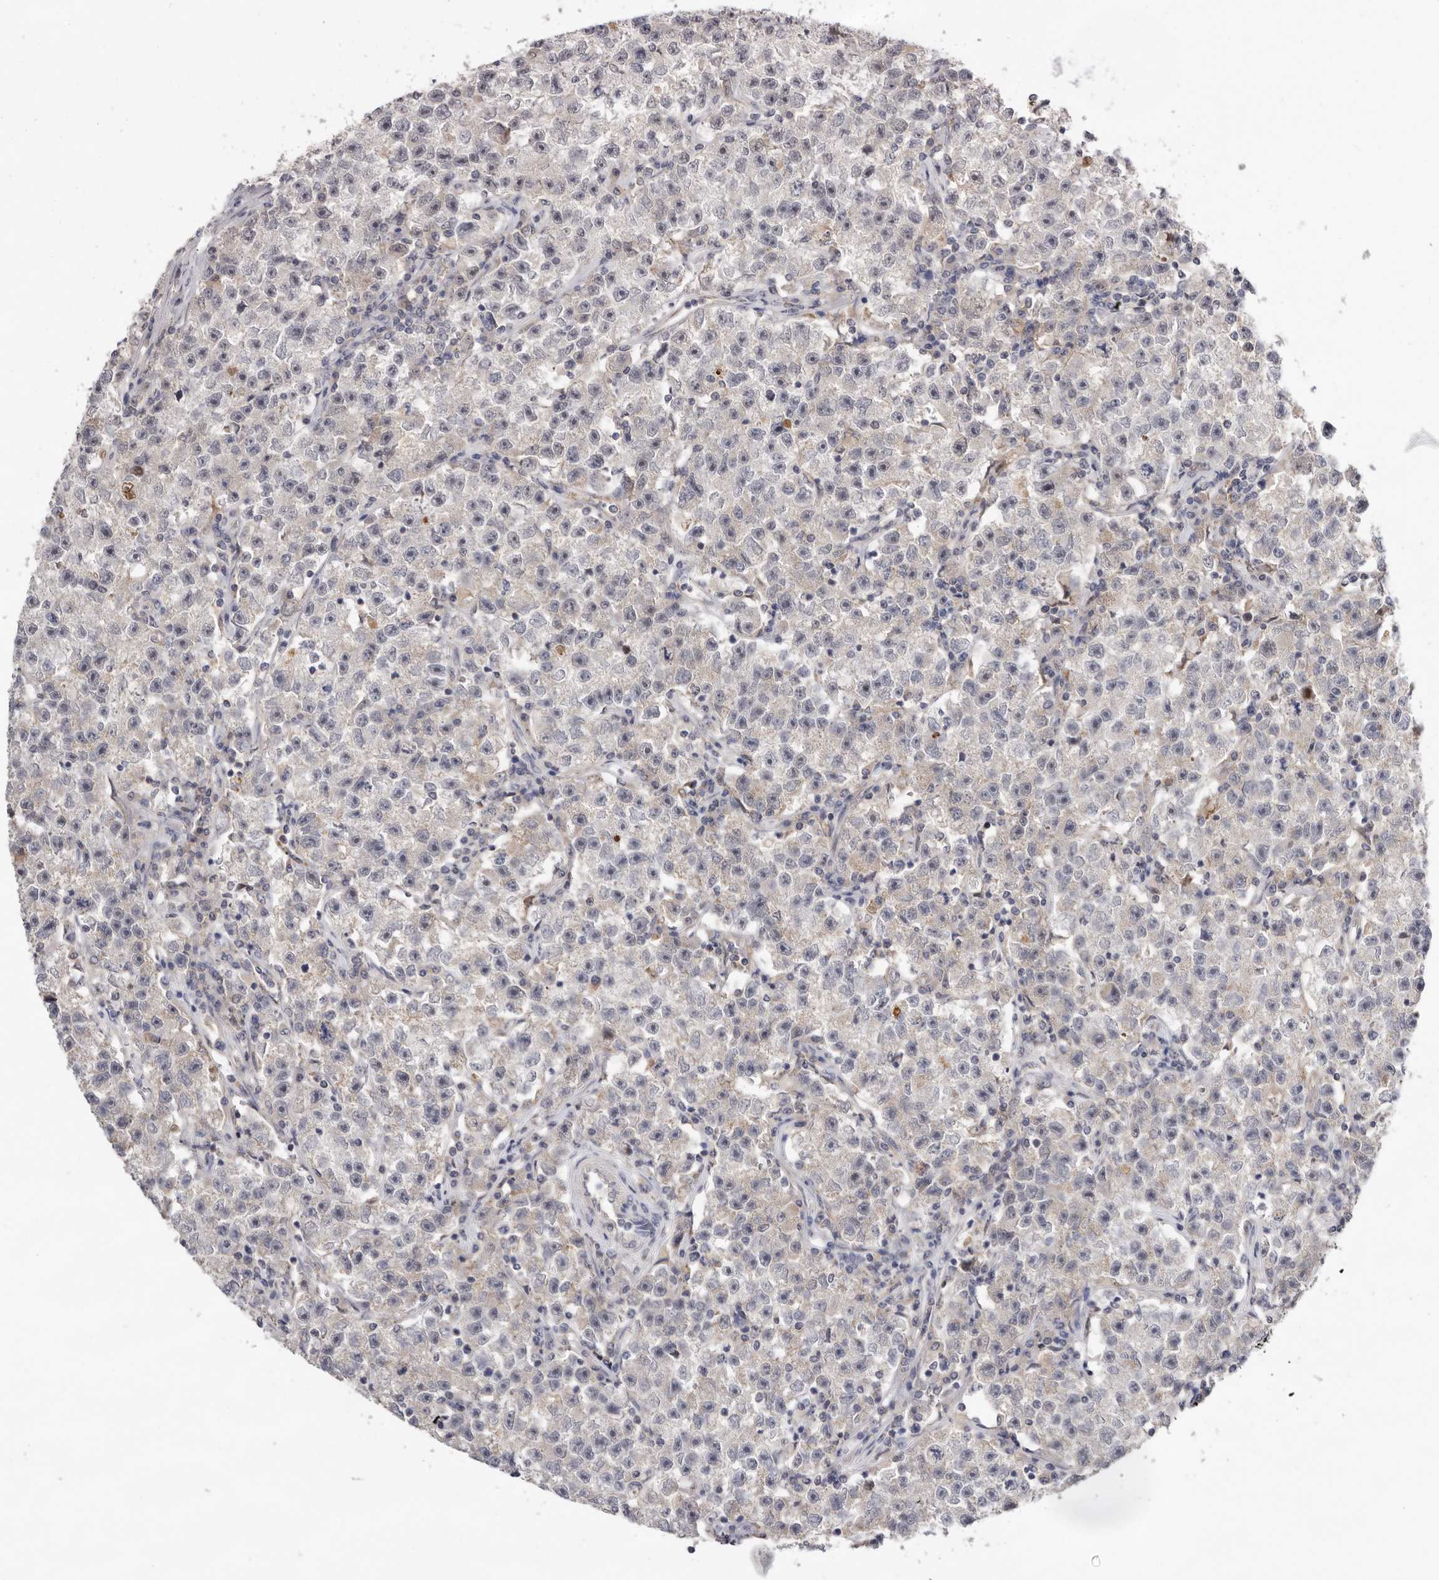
{"staining": {"intensity": "weak", "quantity": "<25%", "location": "cytoplasmic/membranous"}, "tissue": "testis cancer", "cell_type": "Tumor cells", "image_type": "cancer", "snomed": [{"axis": "morphology", "description": "Seminoma, NOS"}, {"axis": "topography", "description": "Testis"}], "caption": "This is an immunohistochemistry micrograph of seminoma (testis). There is no expression in tumor cells.", "gene": "BRCA2", "patient": {"sex": "male", "age": 22}}